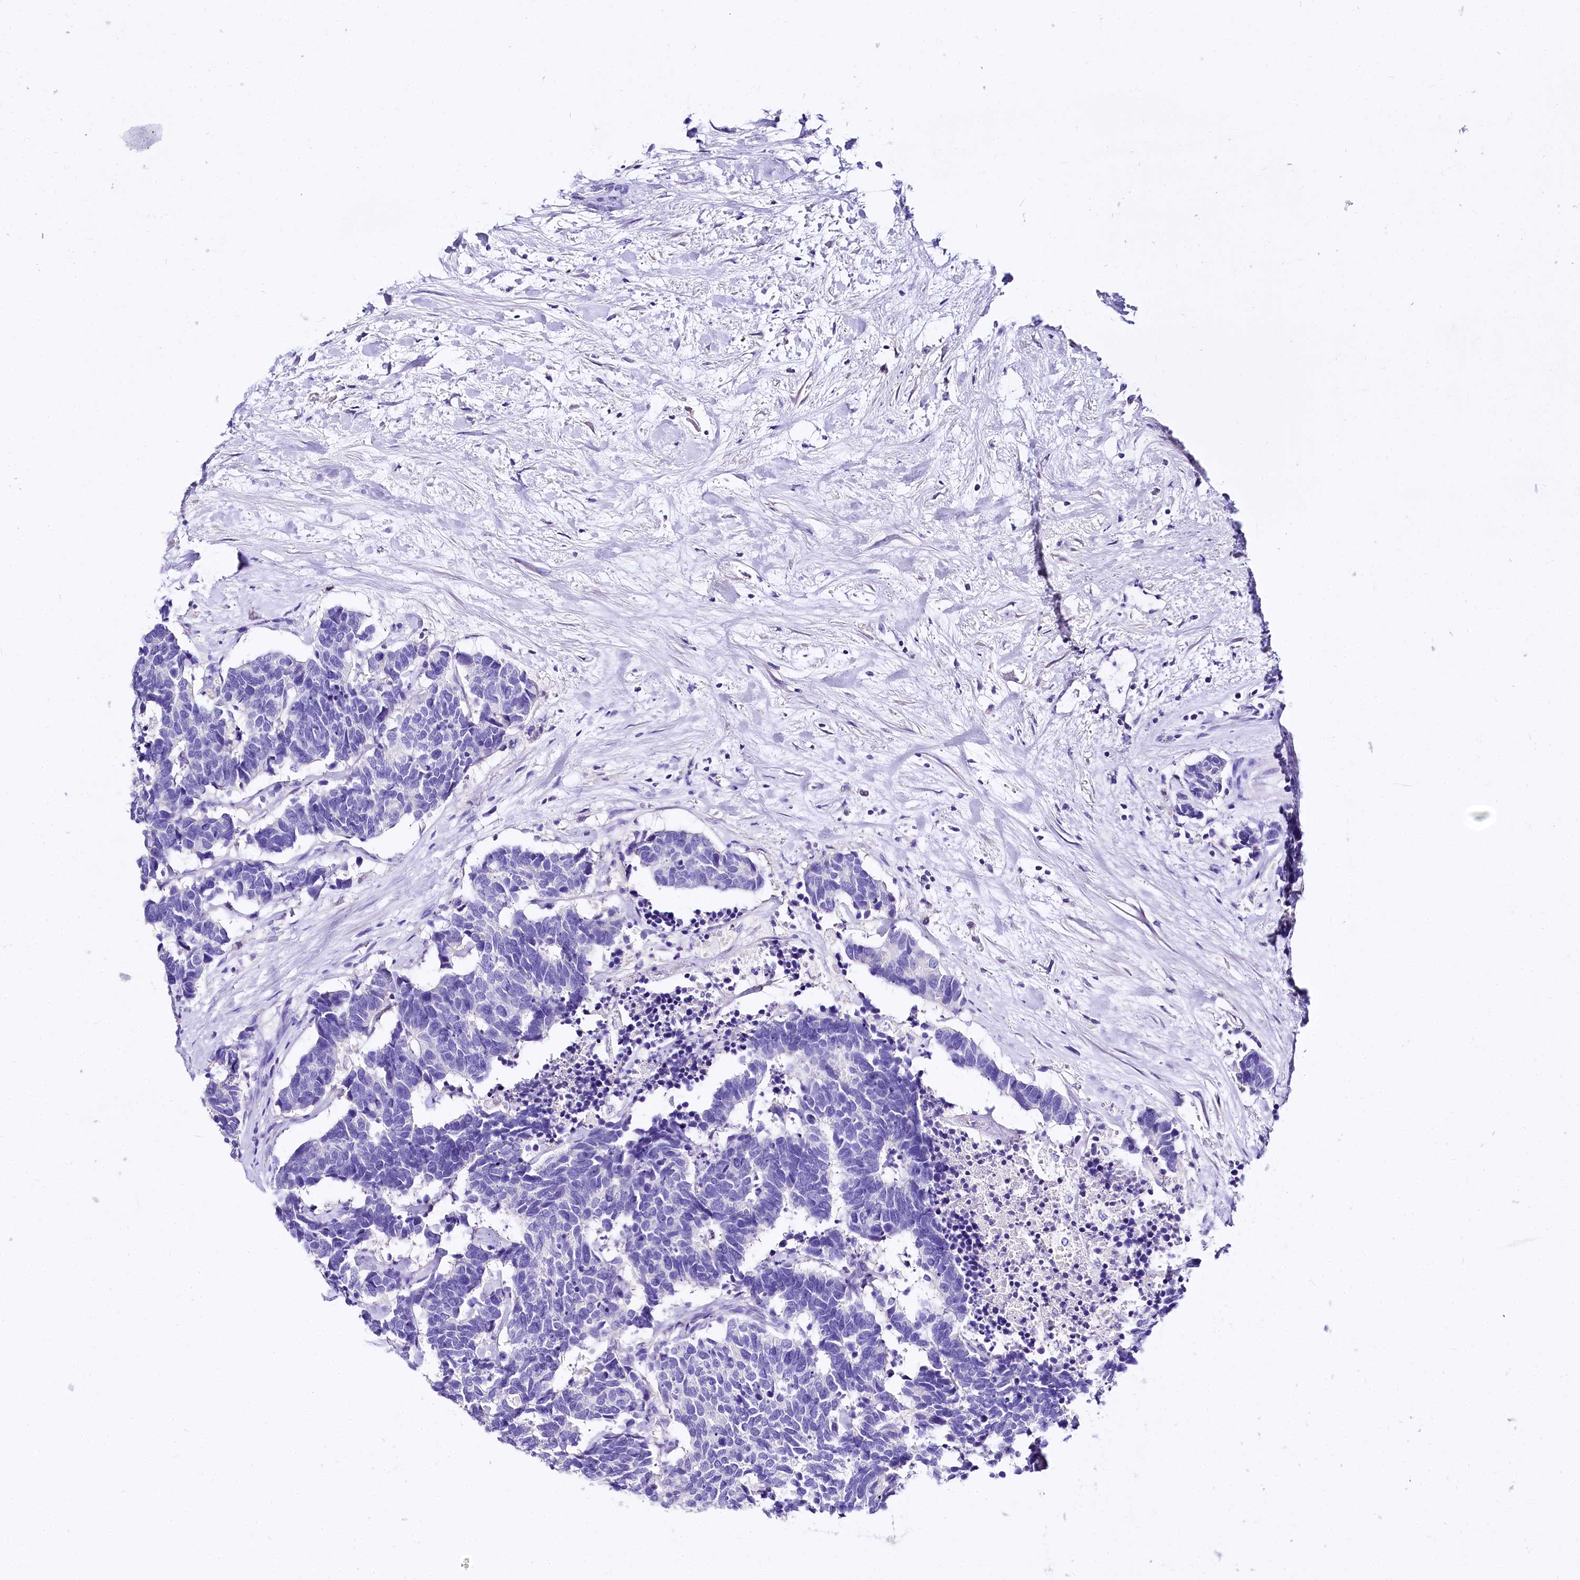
{"staining": {"intensity": "negative", "quantity": "none", "location": "none"}, "tissue": "carcinoid", "cell_type": "Tumor cells", "image_type": "cancer", "snomed": [{"axis": "morphology", "description": "Carcinoma, NOS"}, {"axis": "morphology", "description": "Carcinoid, malignant, NOS"}, {"axis": "topography", "description": "Urinary bladder"}], "caption": "Tumor cells show no significant positivity in carcinoid.", "gene": "A2ML1", "patient": {"sex": "male", "age": 57}}